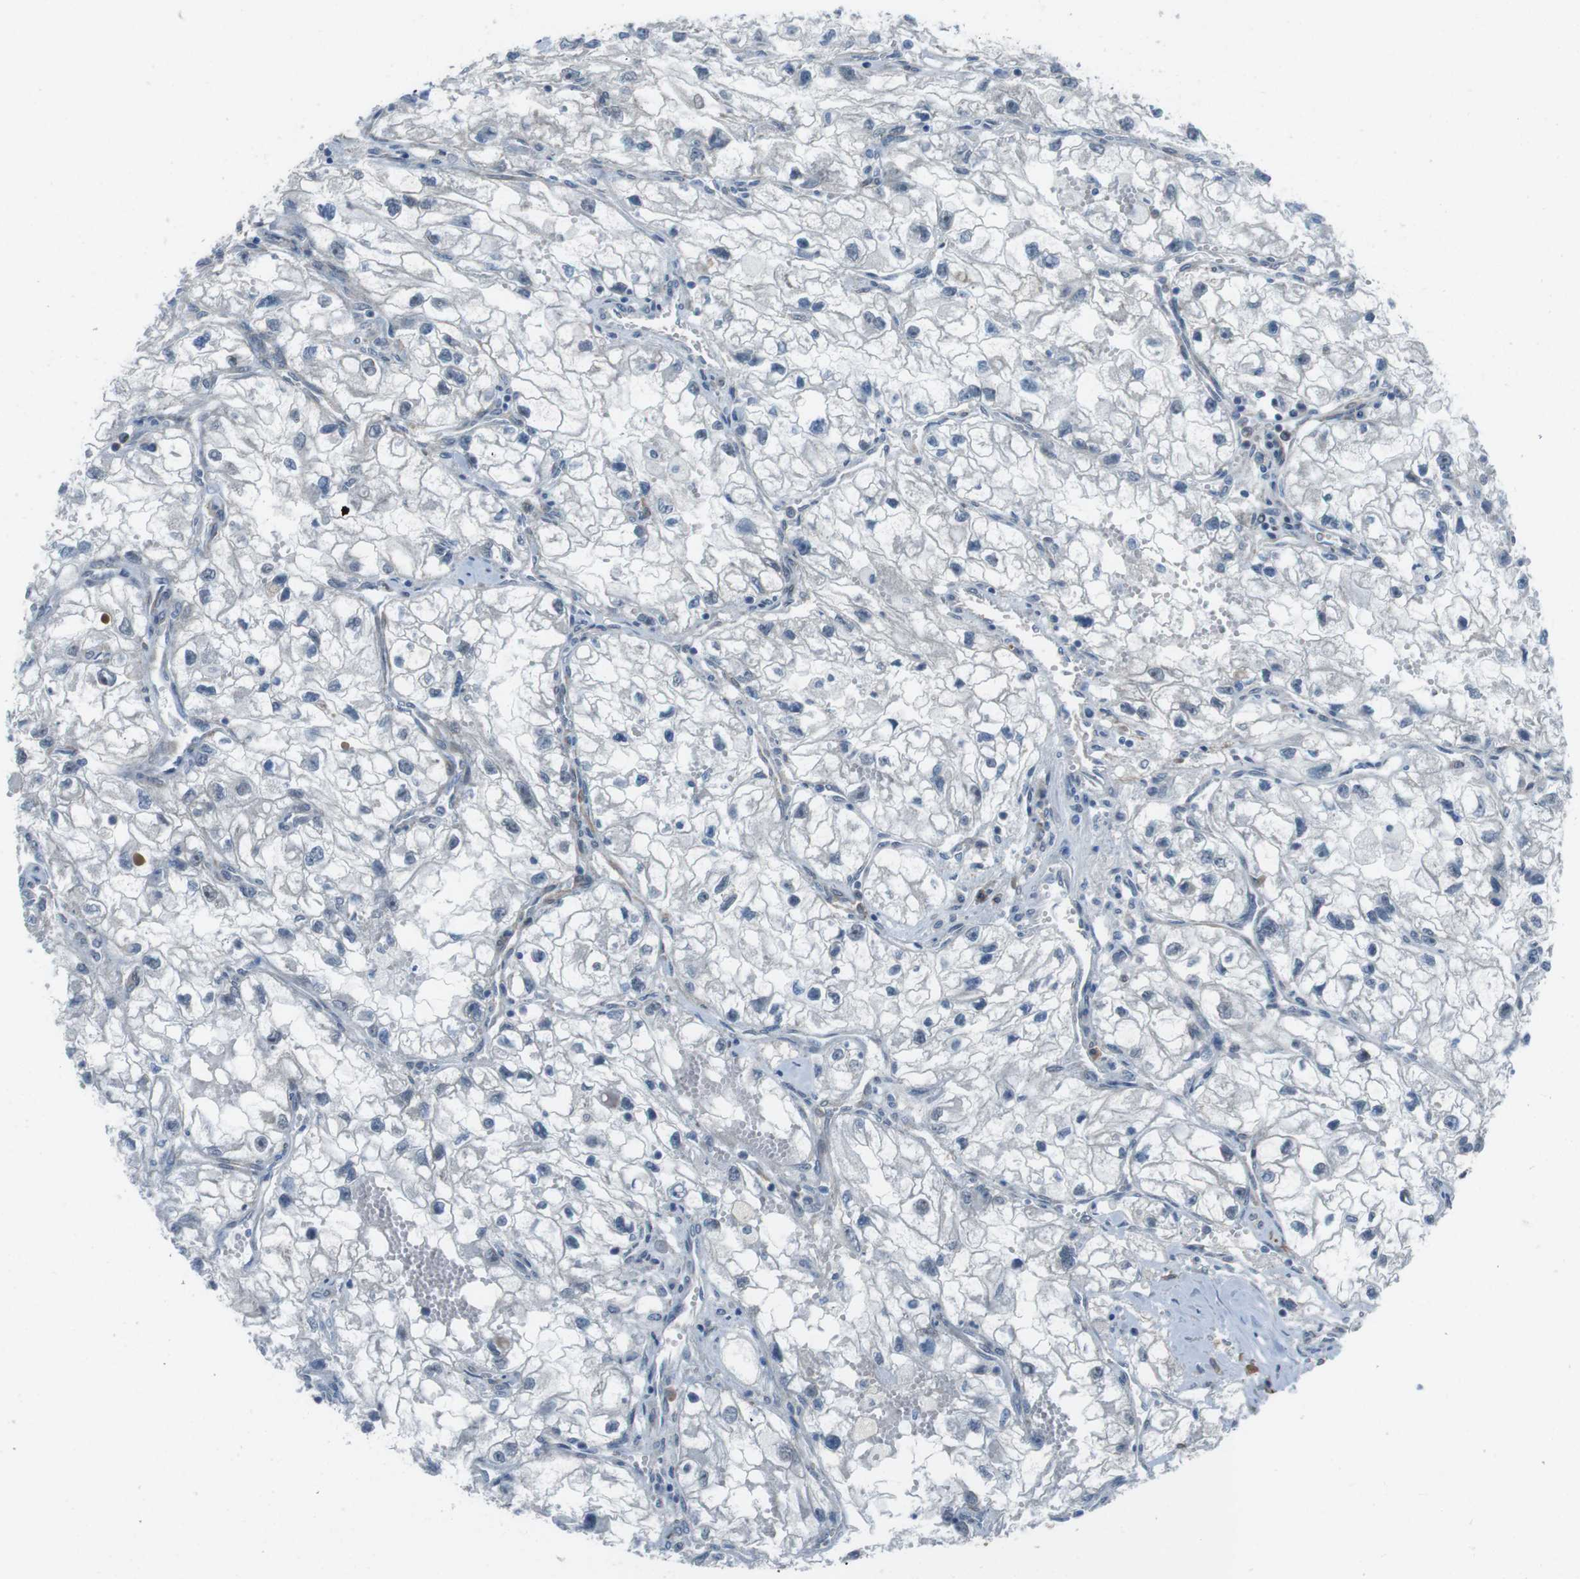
{"staining": {"intensity": "negative", "quantity": "none", "location": "none"}, "tissue": "renal cancer", "cell_type": "Tumor cells", "image_type": "cancer", "snomed": [{"axis": "morphology", "description": "Adenocarcinoma, NOS"}, {"axis": "topography", "description": "Kidney"}], "caption": "The IHC photomicrograph has no significant expression in tumor cells of renal cancer (adenocarcinoma) tissue.", "gene": "ANK2", "patient": {"sex": "female", "age": 70}}